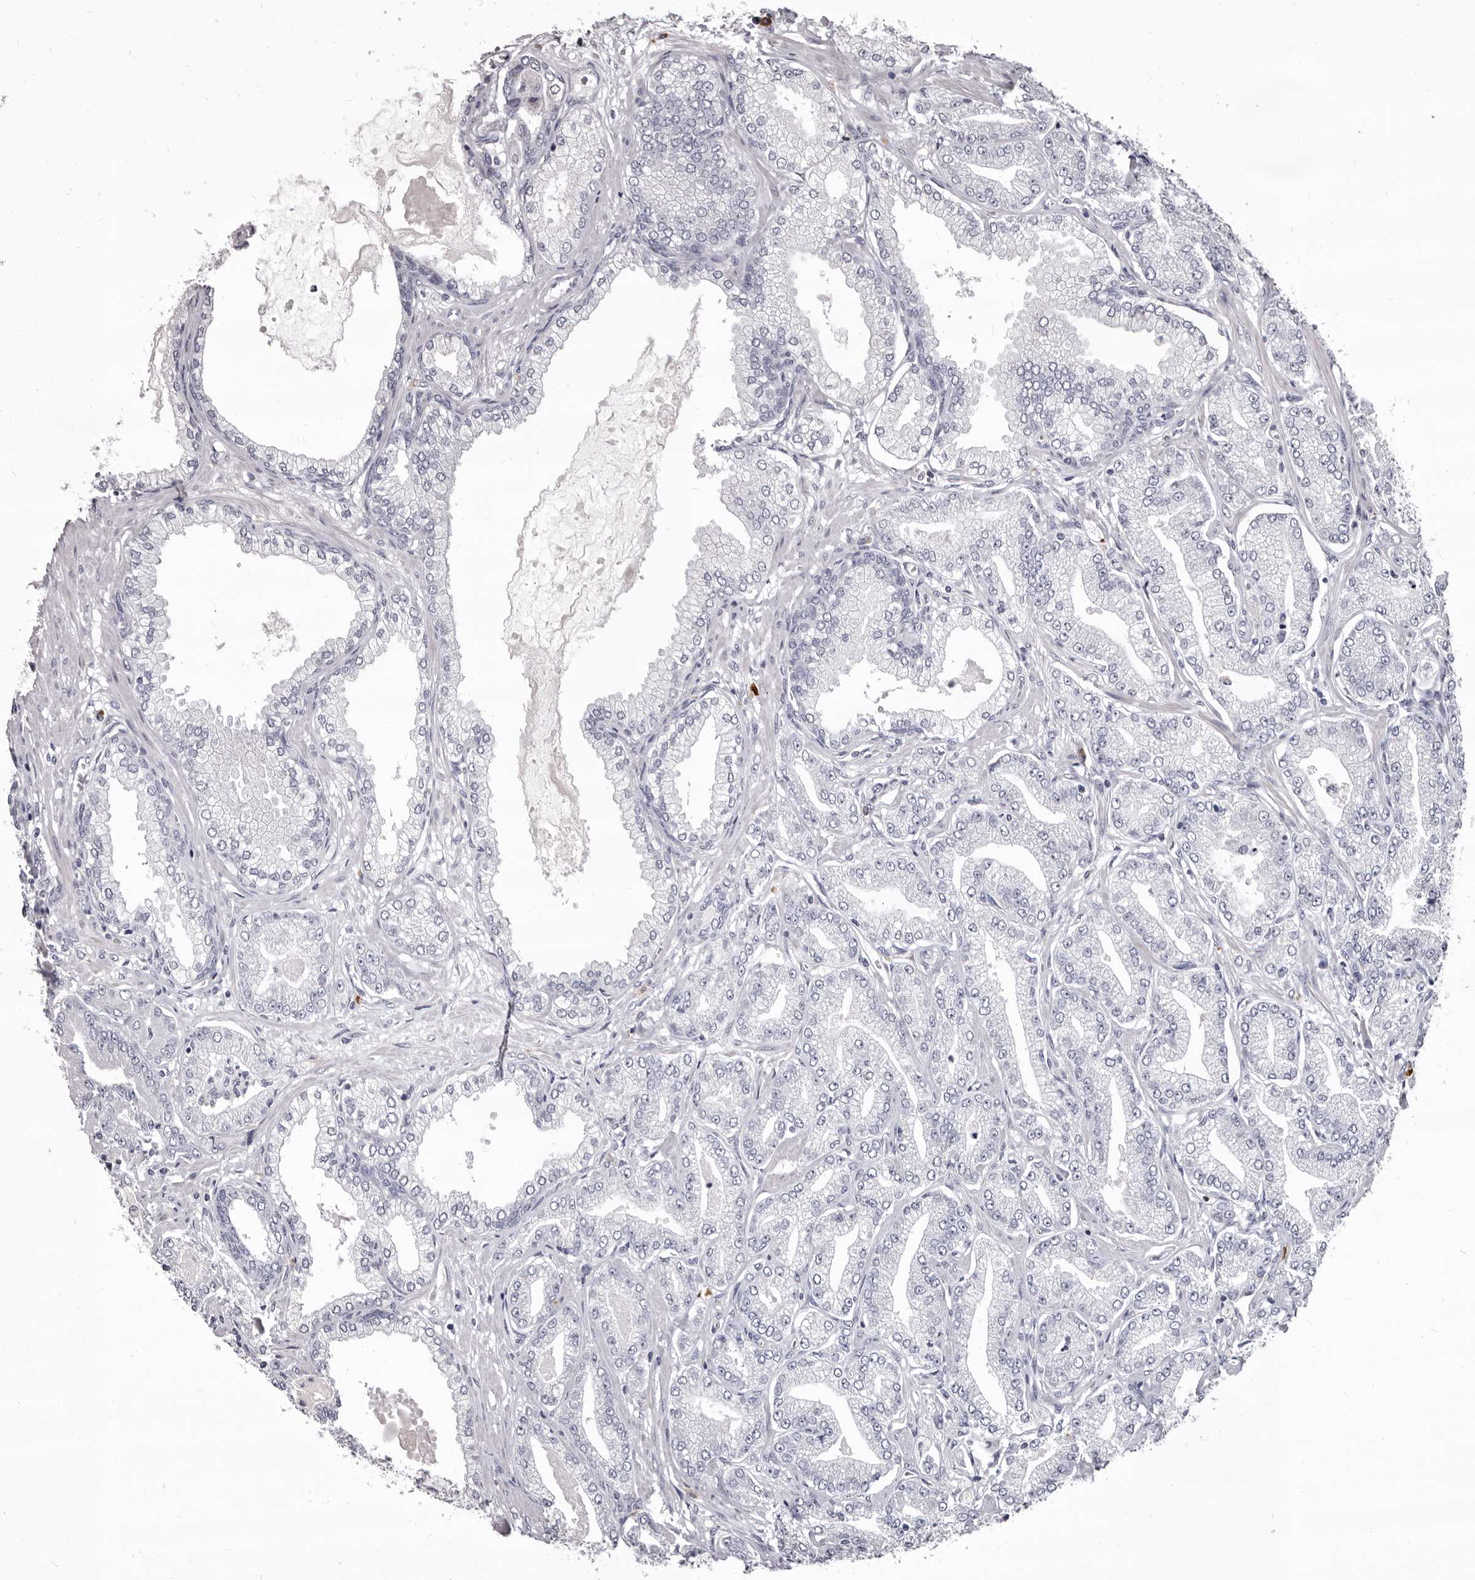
{"staining": {"intensity": "negative", "quantity": "none", "location": "none"}, "tissue": "prostate cancer", "cell_type": "Tumor cells", "image_type": "cancer", "snomed": [{"axis": "morphology", "description": "Adenocarcinoma, Low grade"}, {"axis": "topography", "description": "Prostate"}], "caption": "IHC of human prostate adenocarcinoma (low-grade) reveals no positivity in tumor cells. (Stains: DAB (3,3'-diaminobenzidine) immunohistochemistry with hematoxylin counter stain, Microscopy: brightfield microscopy at high magnification).", "gene": "GZMH", "patient": {"sex": "male", "age": 63}}